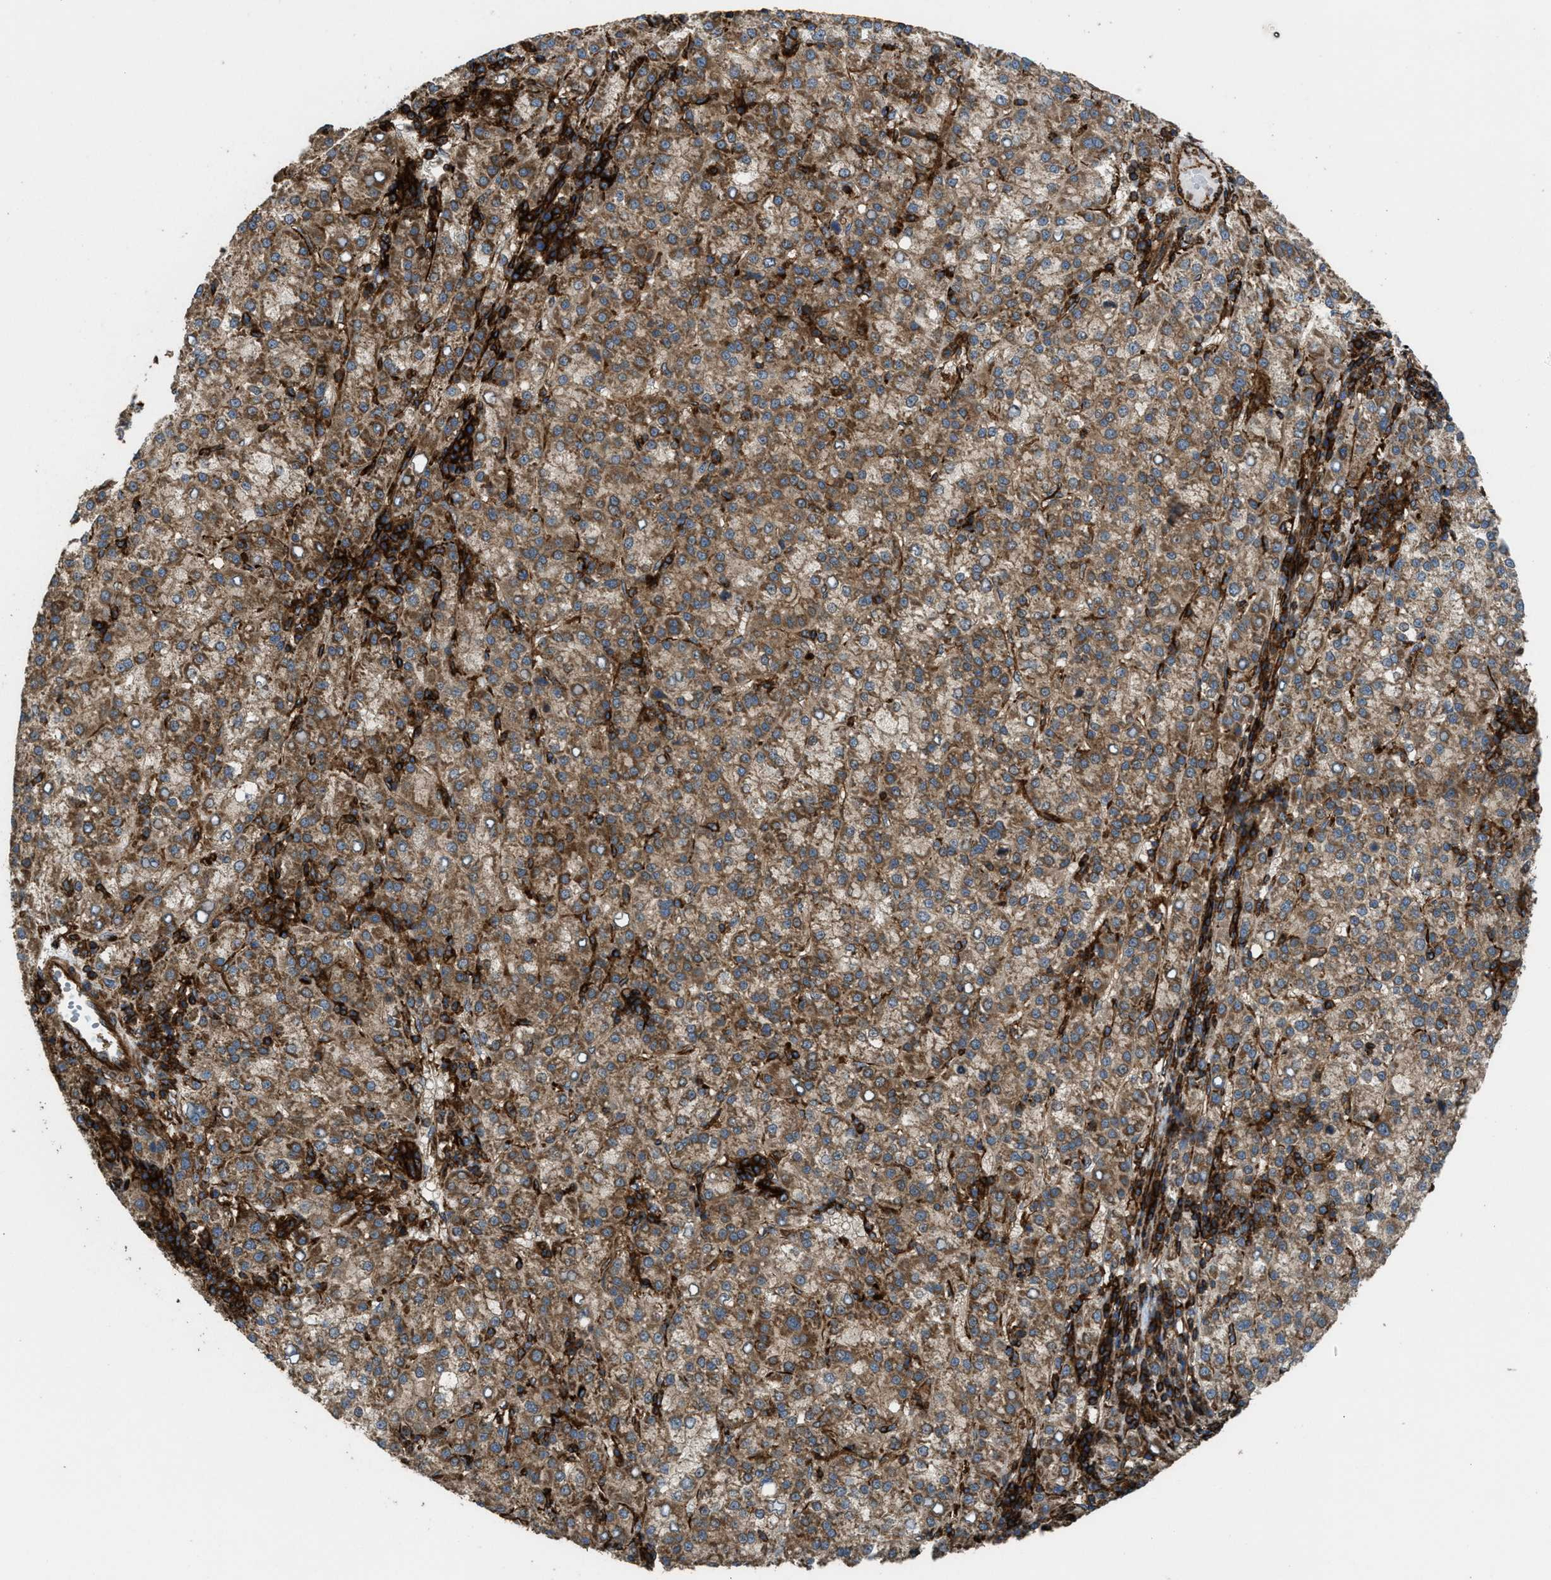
{"staining": {"intensity": "moderate", "quantity": ">75%", "location": "cytoplasmic/membranous"}, "tissue": "liver cancer", "cell_type": "Tumor cells", "image_type": "cancer", "snomed": [{"axis": "morphology", "description": "Carcinoma, Hepatocellular, NOS"}, {"axis": "topography", "description": "Liver"}], "caption": "The immunohistochemical stain highlights moderate cytoplasmic/membranous positivity in tumor cells of liver cancer (hepatocellular carcinoma) tissue. (DAB IHC, brown staining for protein, blue staining for nuclei).", "gene": "EGLN1", "patient": {"sex": "female", "age": 58}}